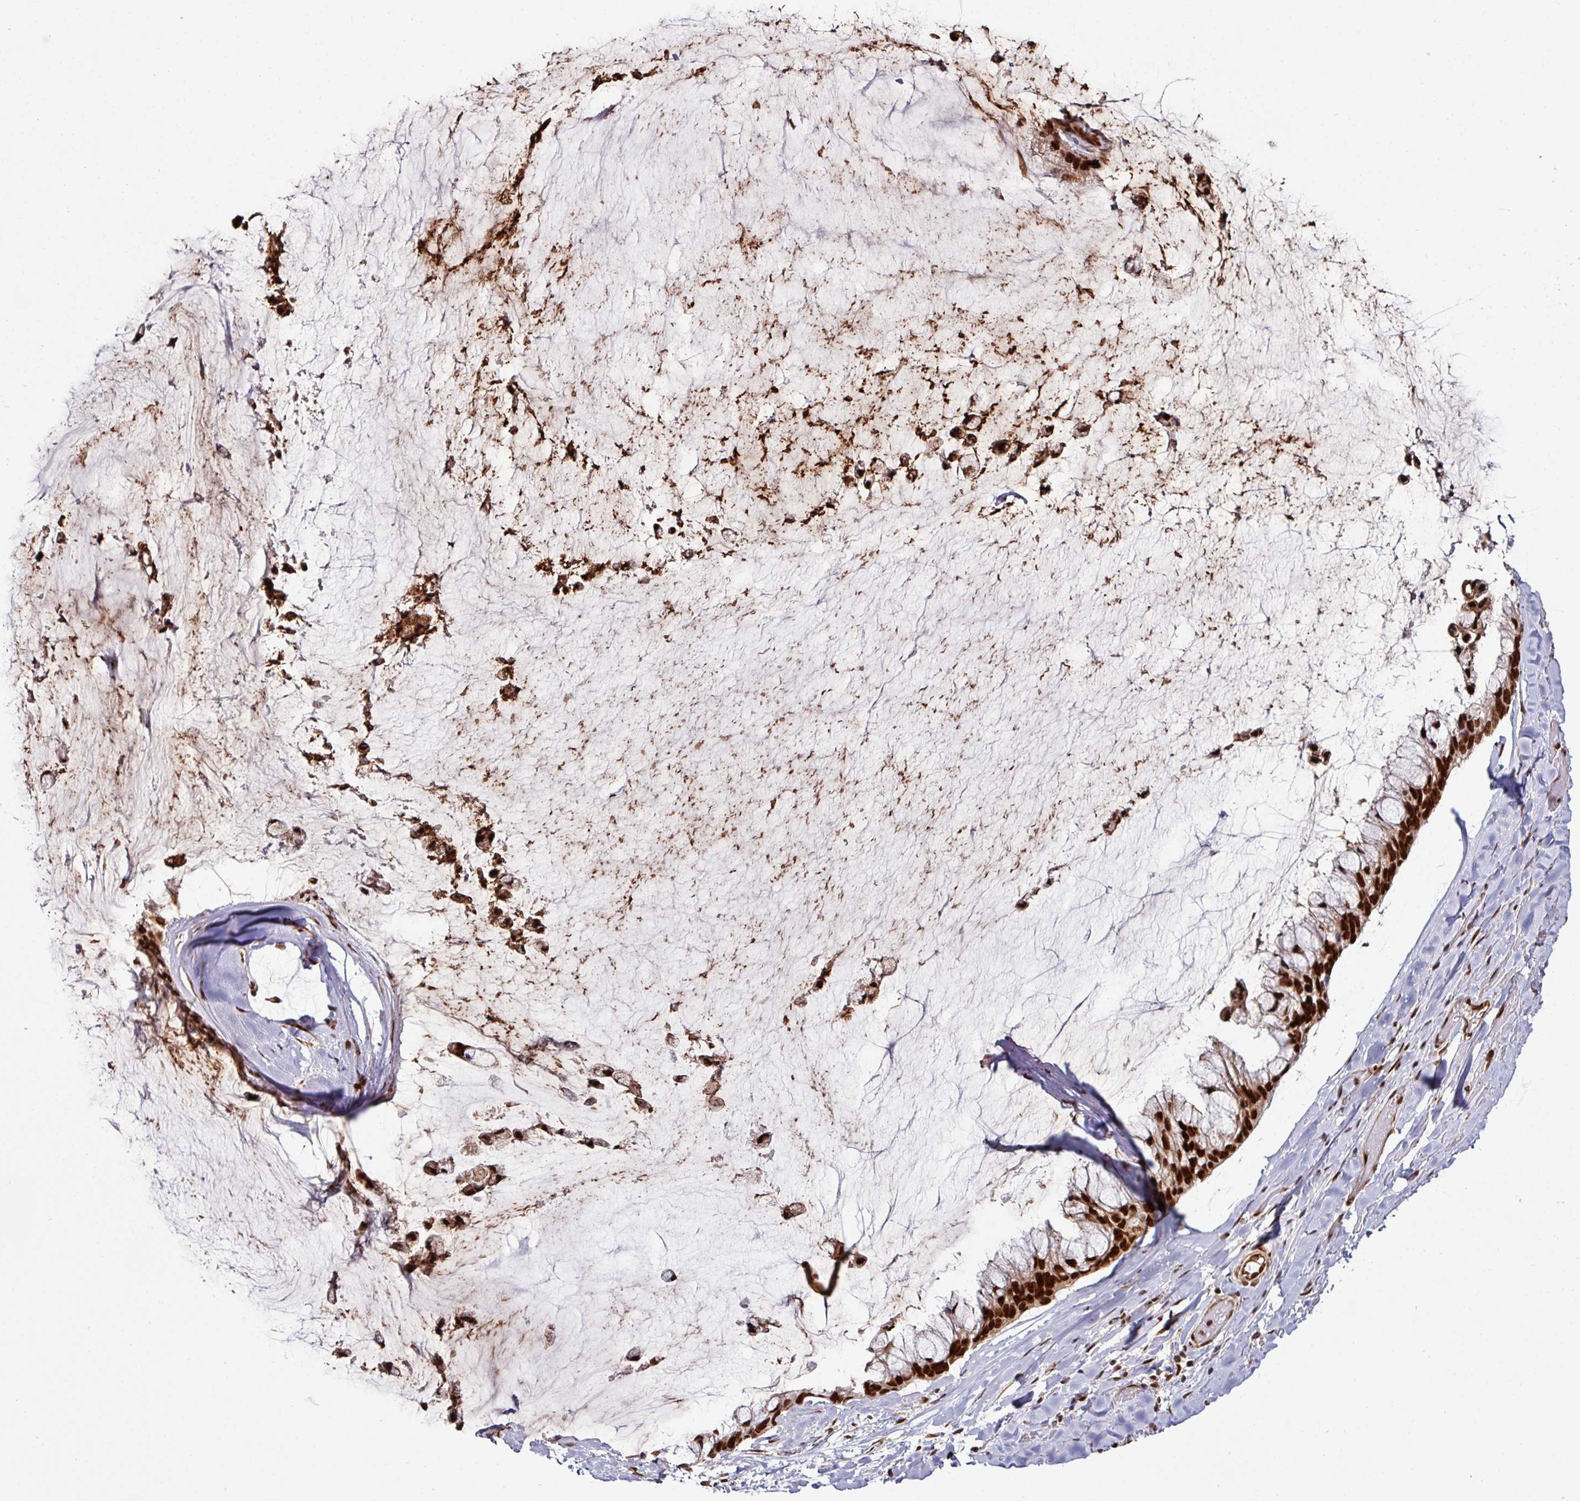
{"staining": {"intensity": "strong", "quantity": ">75%", "location": "nuclear"}, "tissue": "ovarian cancer", "cell_type": "Tumor cells", "image_type": "cancer", "snomed": [{"axis": "morphology", "description": "Cystadenocarcinoma, mucinous, NOS"}, {"axis": "topography", "description": "Ovary"}], "caption": "A high amount of strong nuclear staining is seen in about >75% of tumor cells in ovarian cancer tissue. (DAB (3,3'-diaminobenzidine) IHC, brown staining for protein, blue staining for nuclei).", "gene": "MORF4L2", "patient": {"sex": "female", "age": 39}}